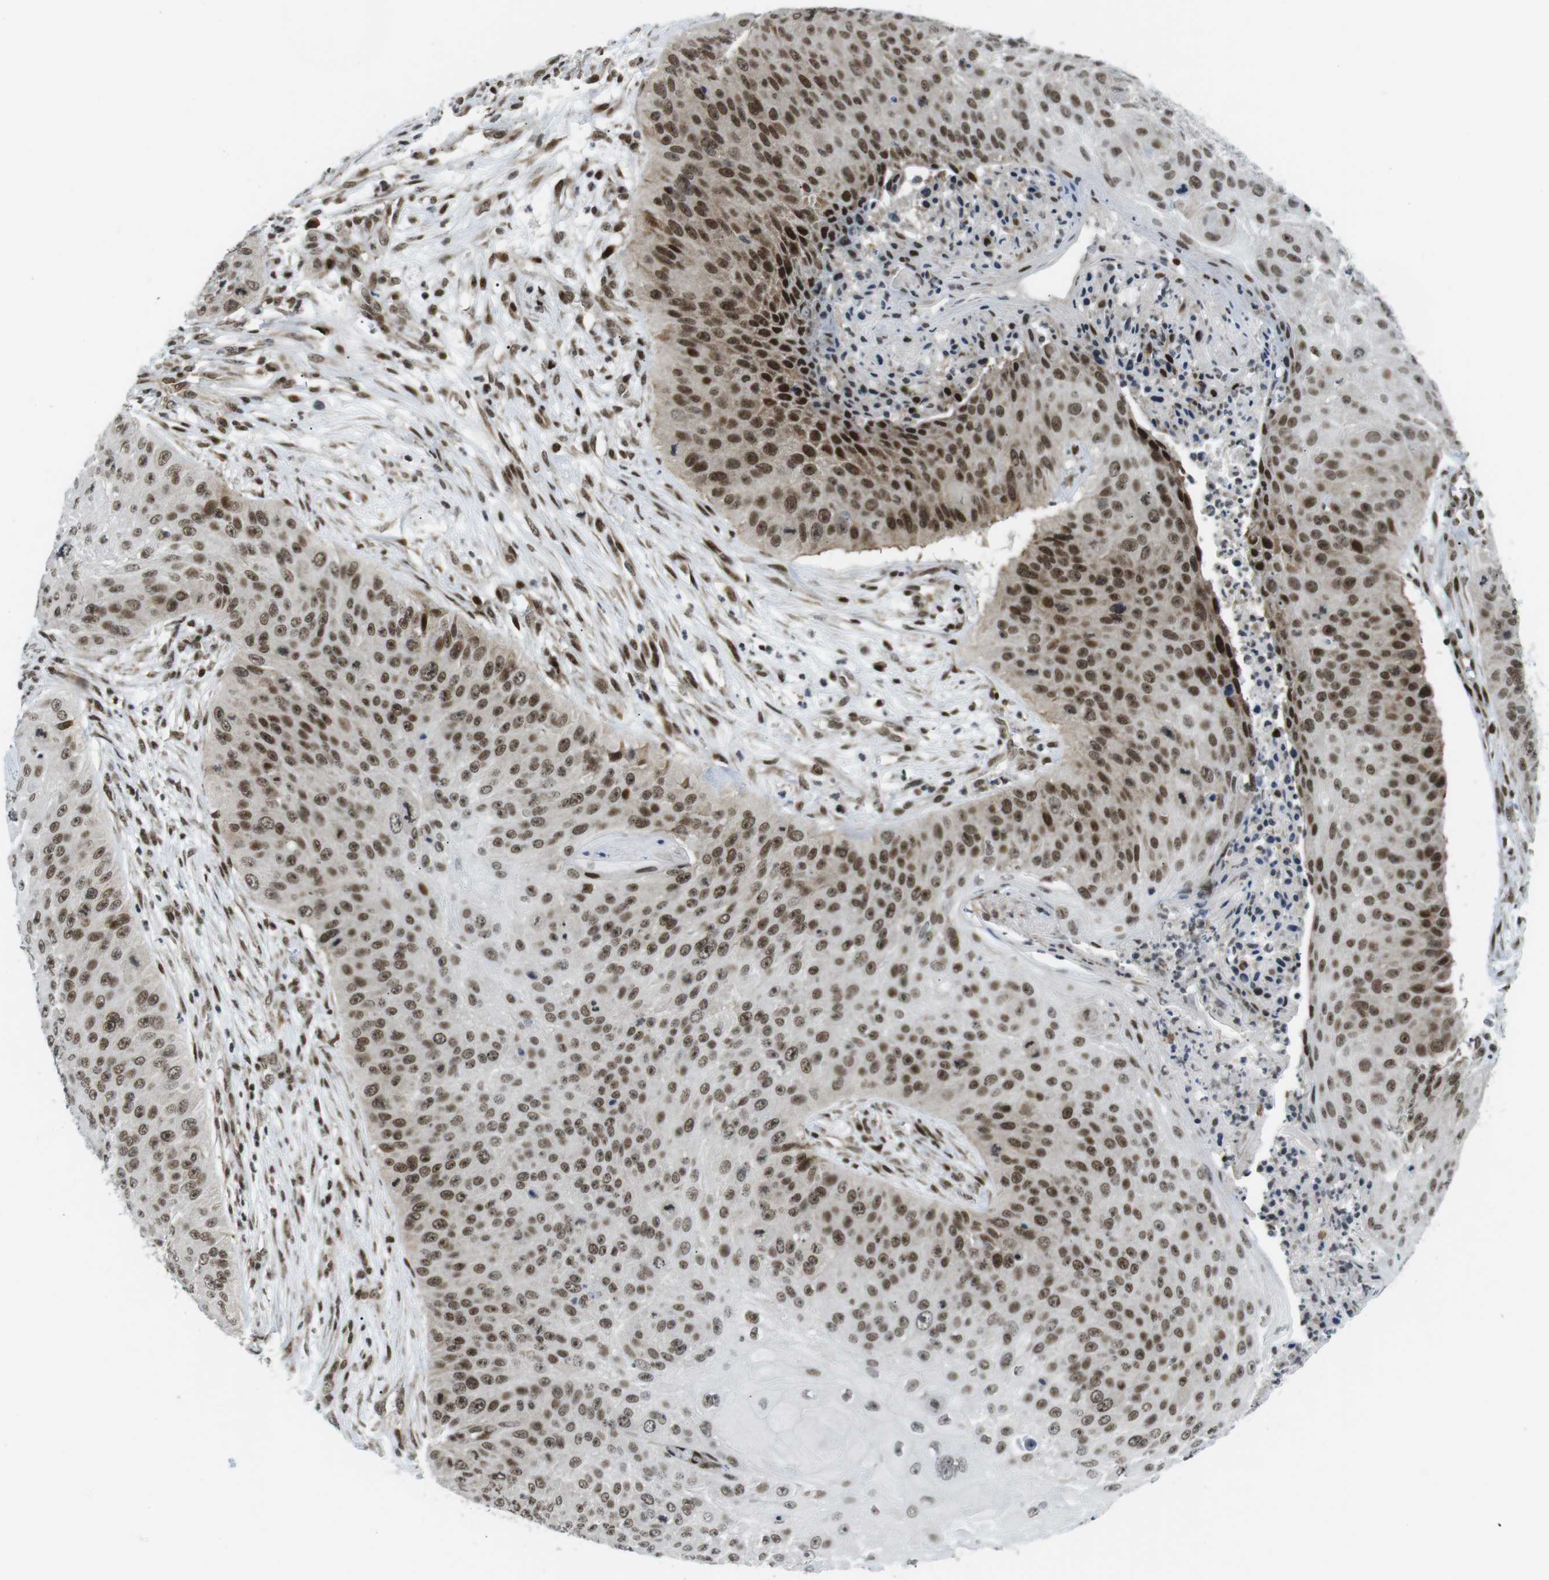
{"staining": {"intensity": "moderate", "quantity": ">75%", "location": "nuclear"}, "tissue": "skin cancer", "cell_type": "Tumor cells", "image_type": "cancer", "snomed": [{"axis": "morphology", "description": "Squamous cell carcinoma, NOS"}, {"axis": "topography", "description": "Skin"}], "caption": "Tumor cells reveal medium levels of moderate nuclear expression in approximately >75% of cells in human squamous cell carcinoma (skin).", "gene": "CDC27", "patient": {"sex": "female", "age": 80}}